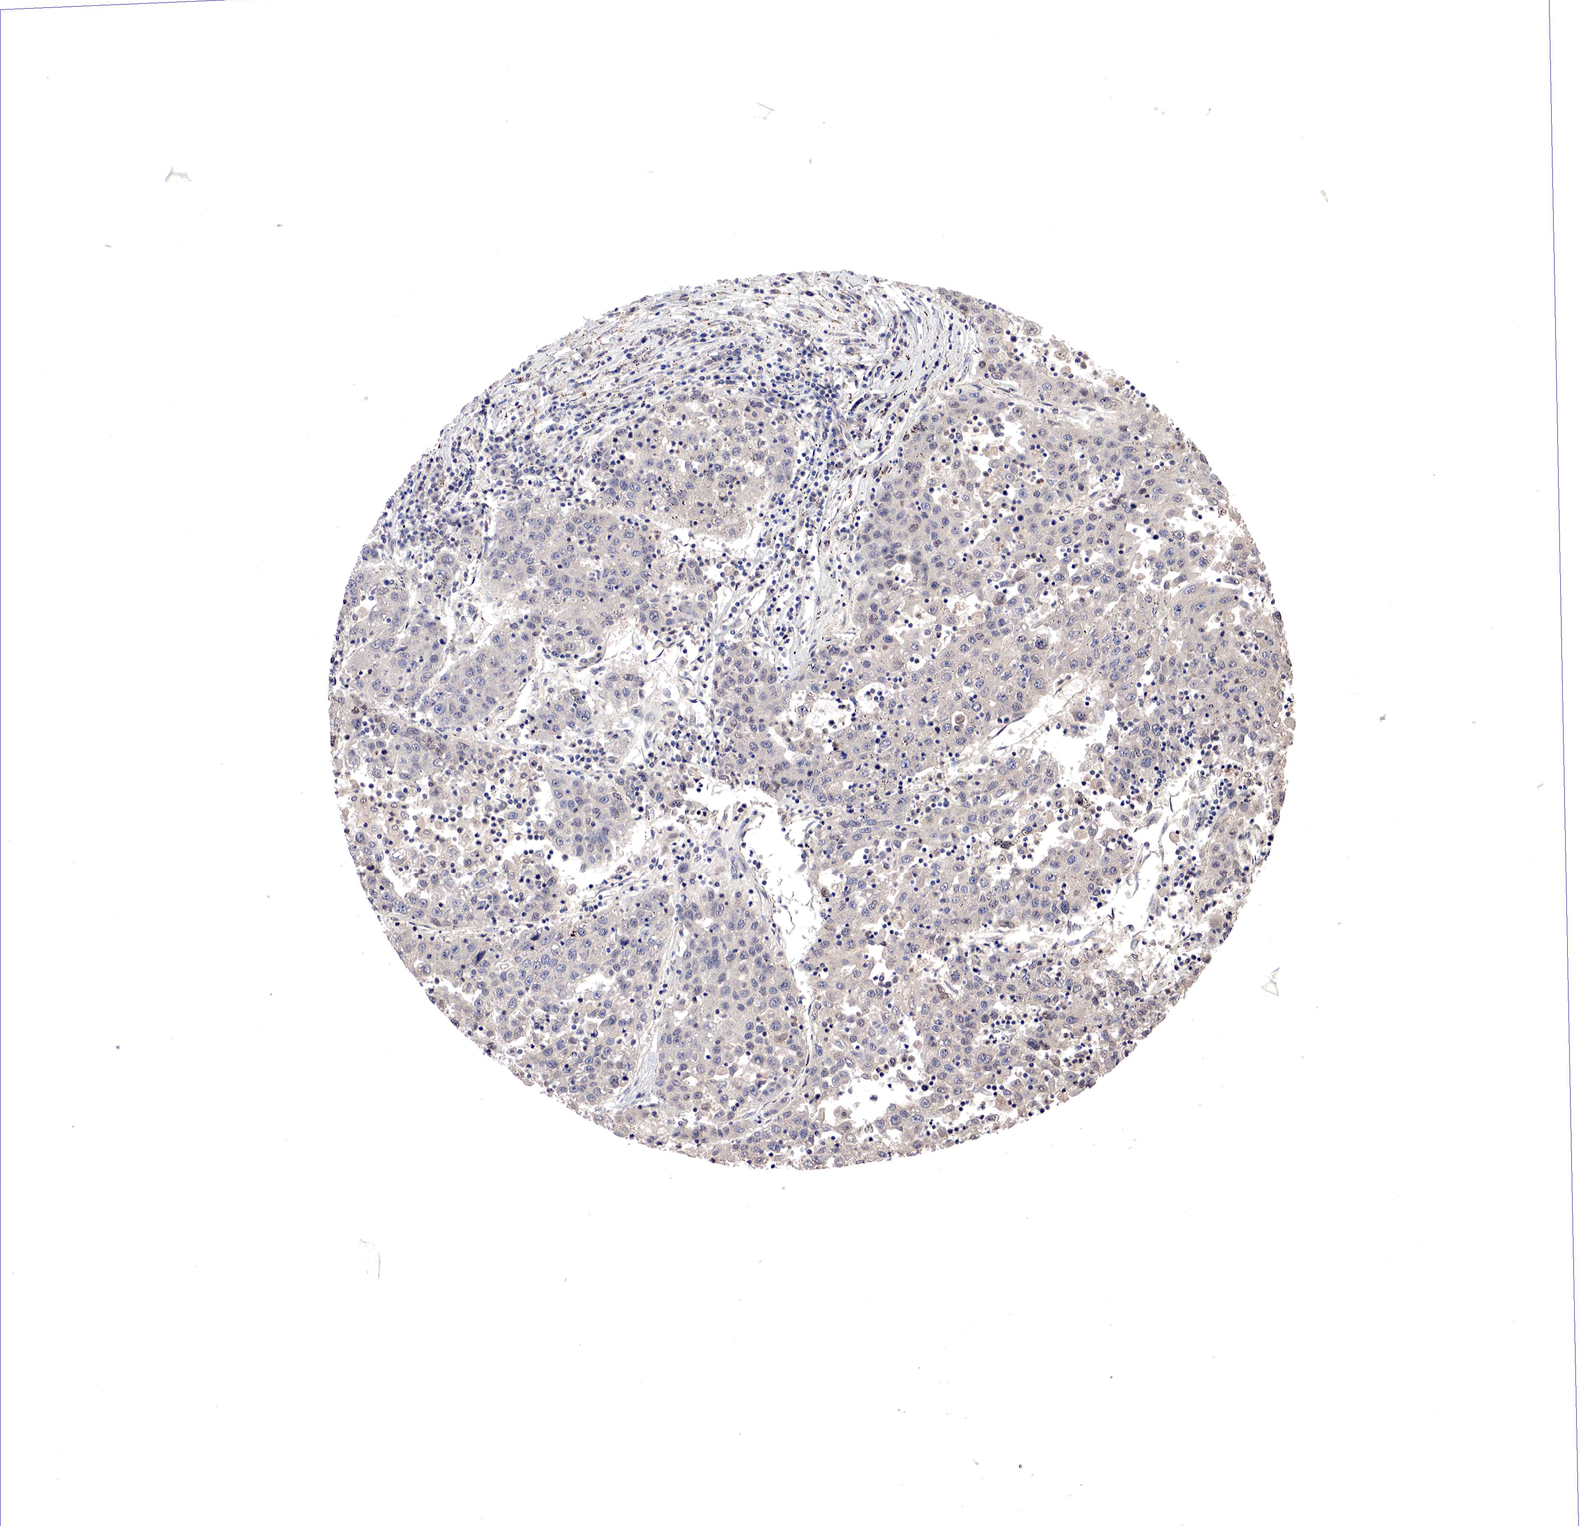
{"staining": {"intensity": "negative", "quantity": "none", "location": "none"}, "tissue": "liver cancer", "cell_type": "Tumor cells", "image_type": "cancer", "snomed": [{"axis": "morphology", "description": "Carcinoma, Hepatocellular, NOS"}, {"axis": "topography", "description": "Liver"}], "caption": "The histopathology image demonstrates no staining of tumor cells in liver hepatocellular carcinoma.", "gene": "DACH2", "patient": {"sex": "male", "age": 49}}